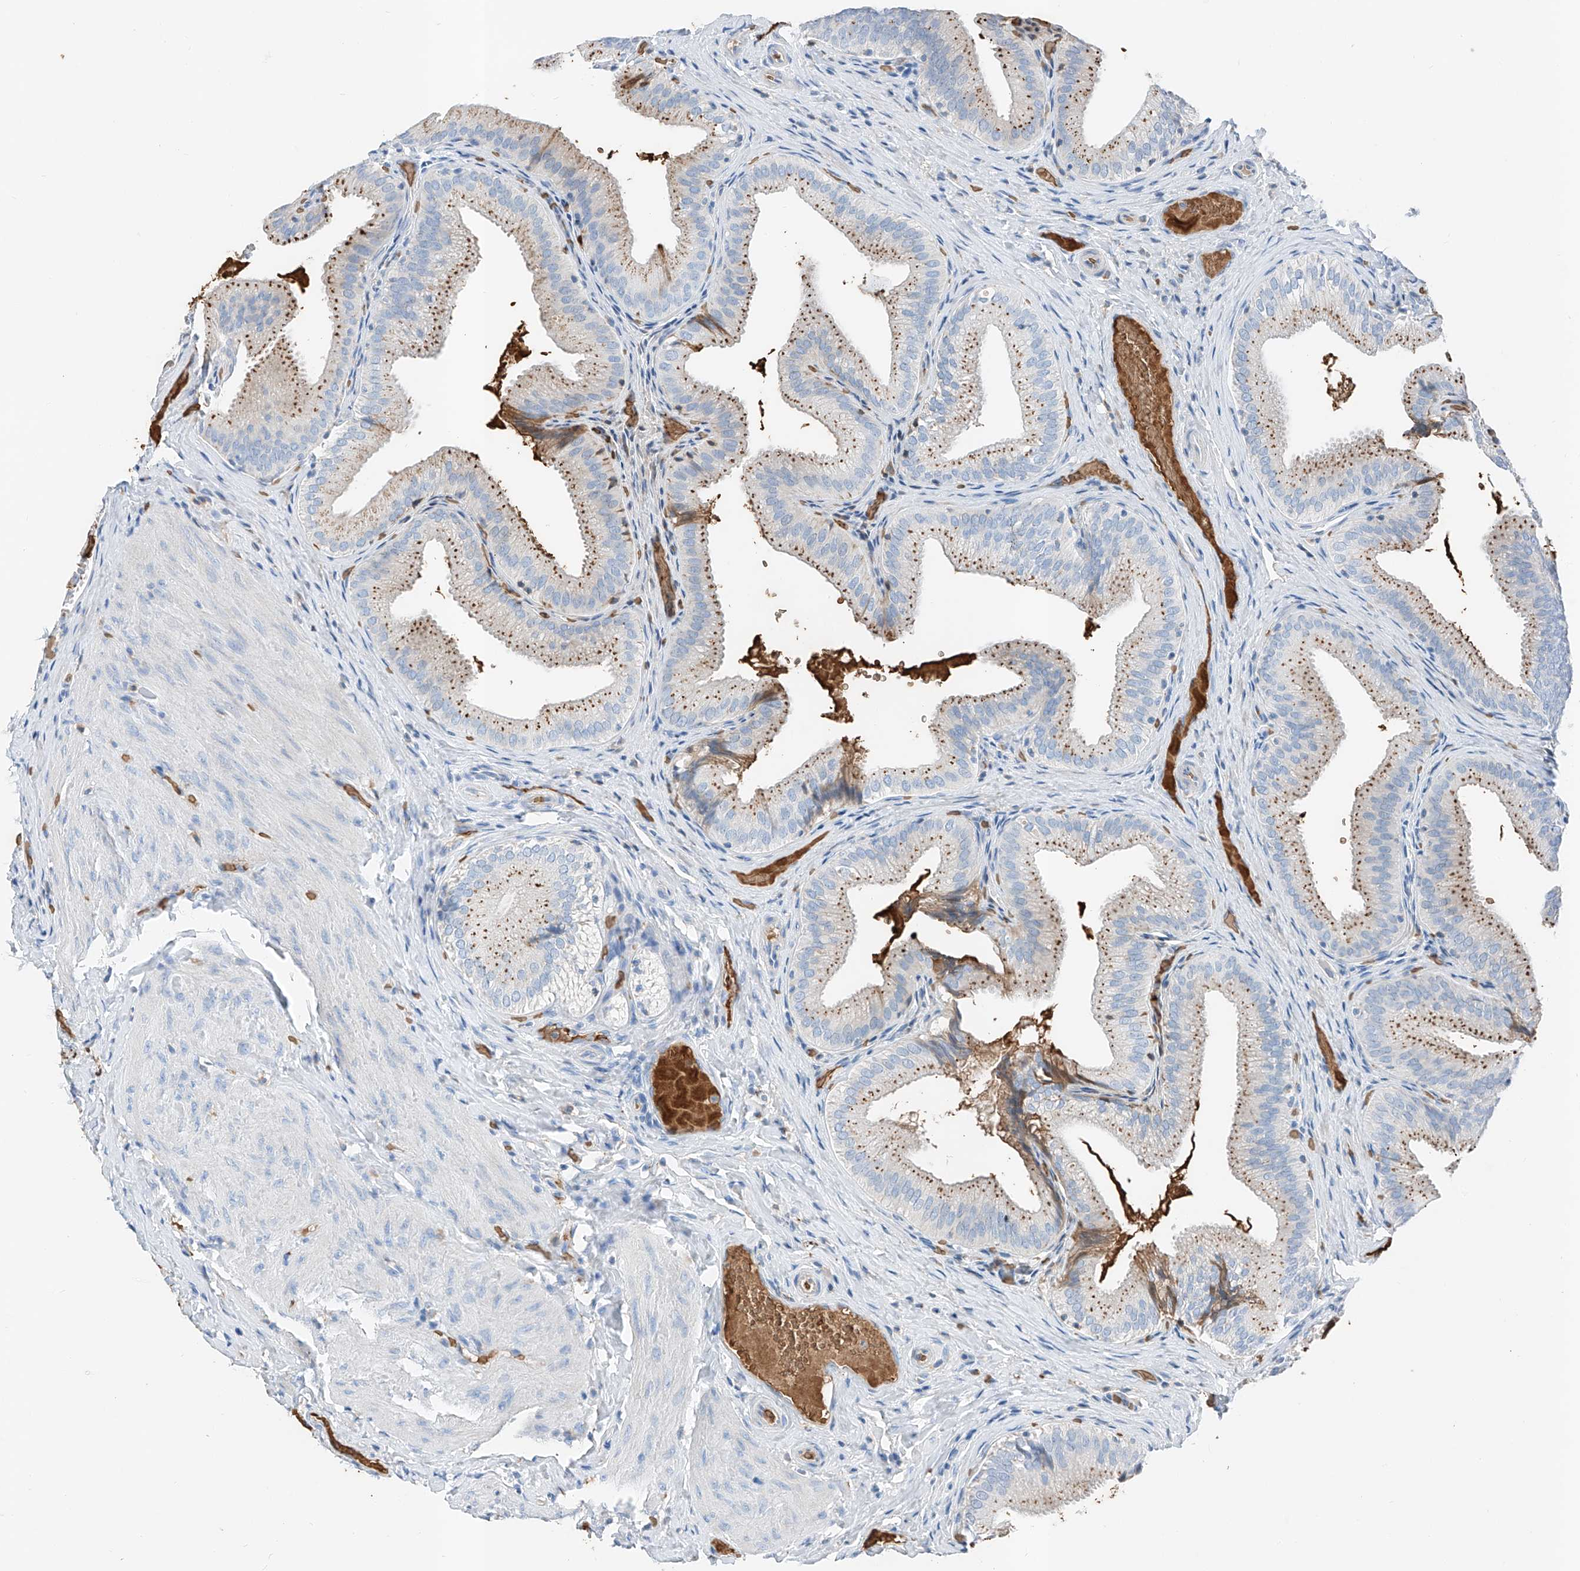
{"staining": {"intensity": "weak", "quantity": ">75%", "location": "cytoplasmic/membranous"}, "tissue": "gallbladder", "cell_type": "Glandular cells", "image_type": "normal", "snomed": [{"axis": "morphology", "description": "Normal tissue, NOS"}, {"axis": "topography", "description": "Gallbladder"}], "caption": "Protein staining exhibits weak cytoplasmic/membranous positivity in approximately >75% of glandular cells in unremarkable gallbladder.", "gene": "PRSS23", "patient": {"sex": "female", "age": 30}}